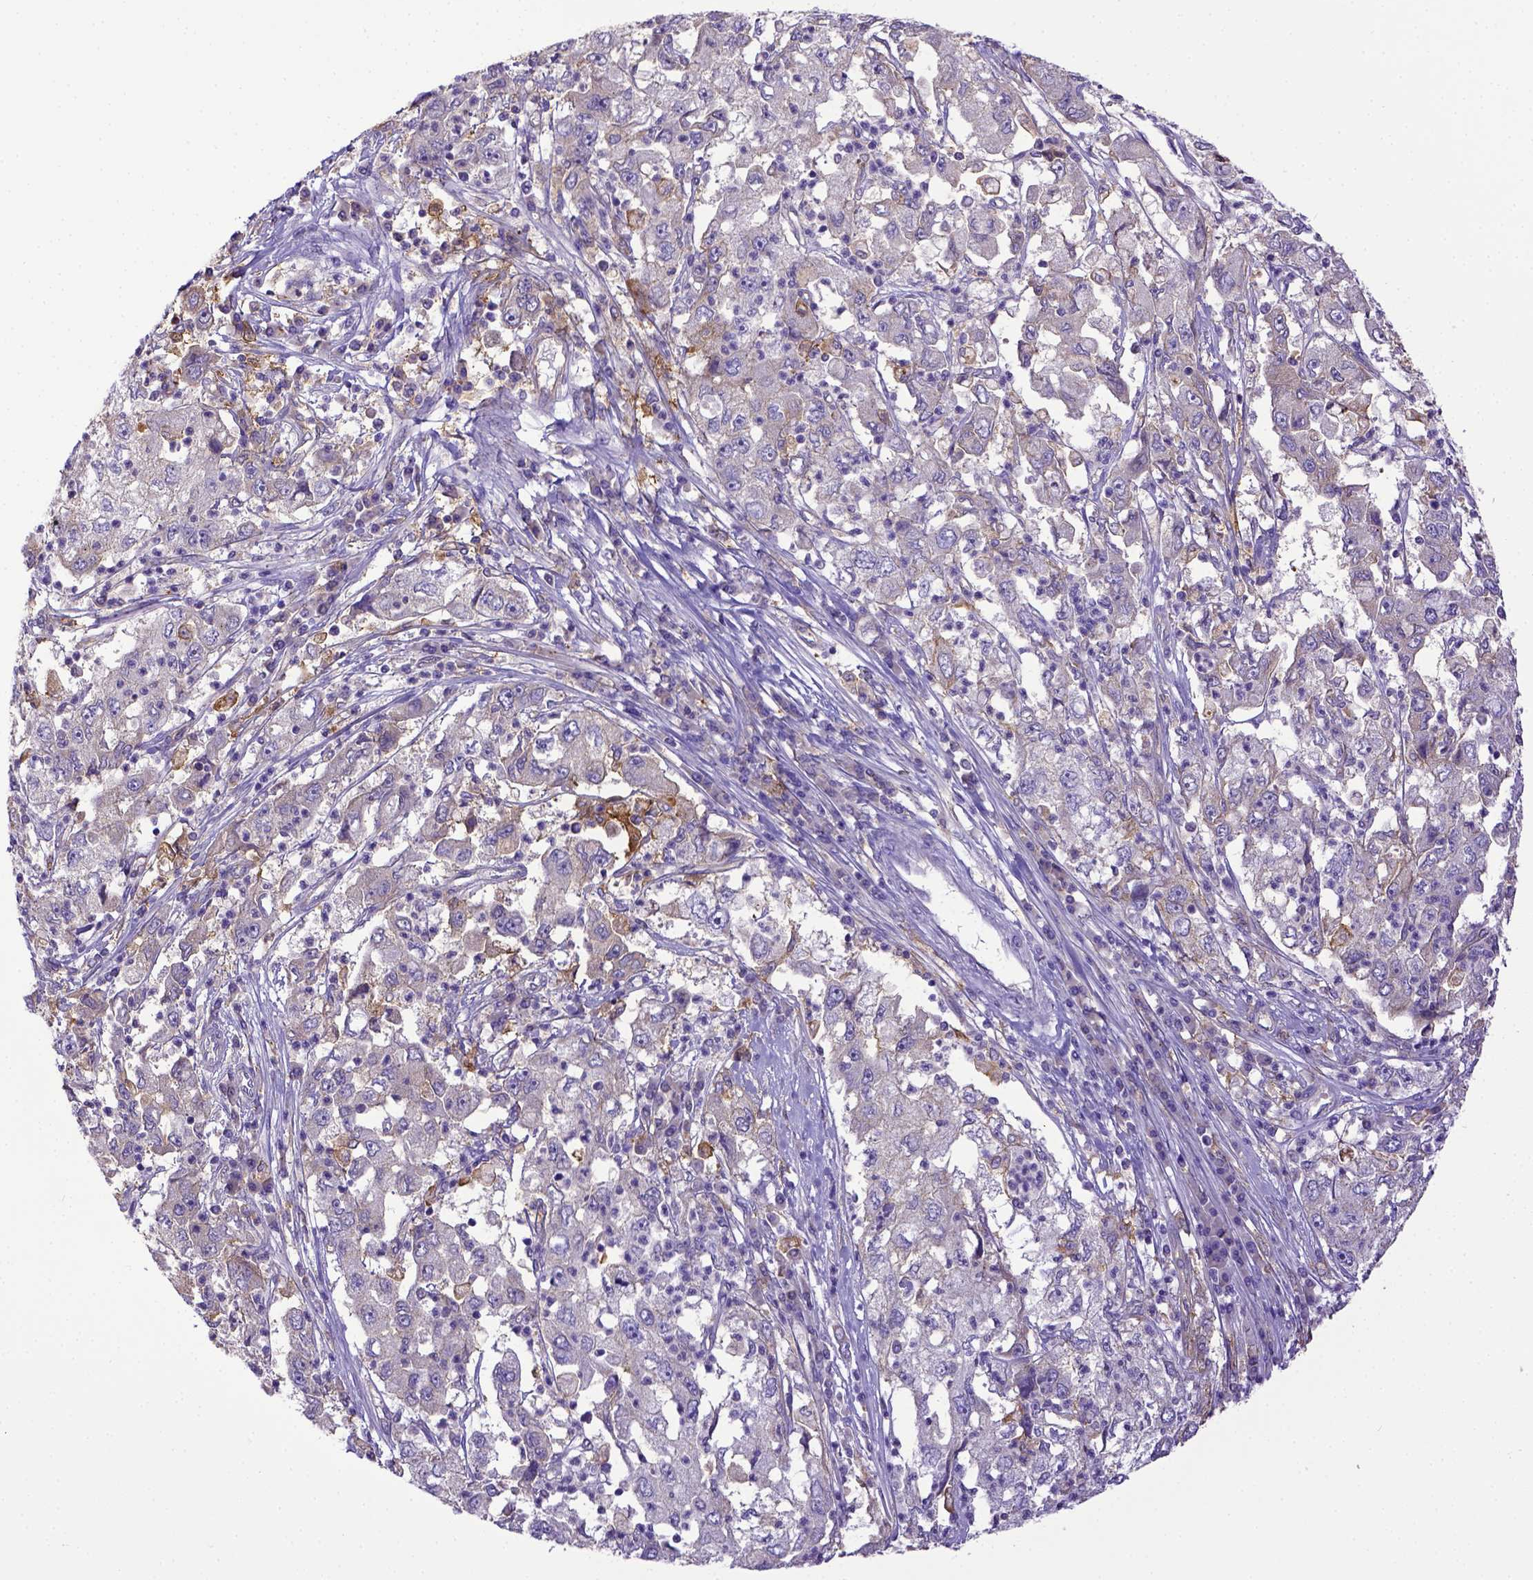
{"staining": {"intensity": "negative", "quantity": "none", "location": "none"}, "tissue": "cervical cancer", "cell_type": "Tumor cells", "image_type": "cancer", "snomed": [{"axis": "morphology", "description": "Squamous cell carcinoma, NOS"}, {"axis": "topography", "description": "Cervix"}], "caption": "This is an immunohistochemistry (IHC) micrograph of human cervical cancer (squamous cell carcinoma). There is no expression in tumor cells.", "gene": "CD40", "patient": {"sex": "female", "age": 36}}